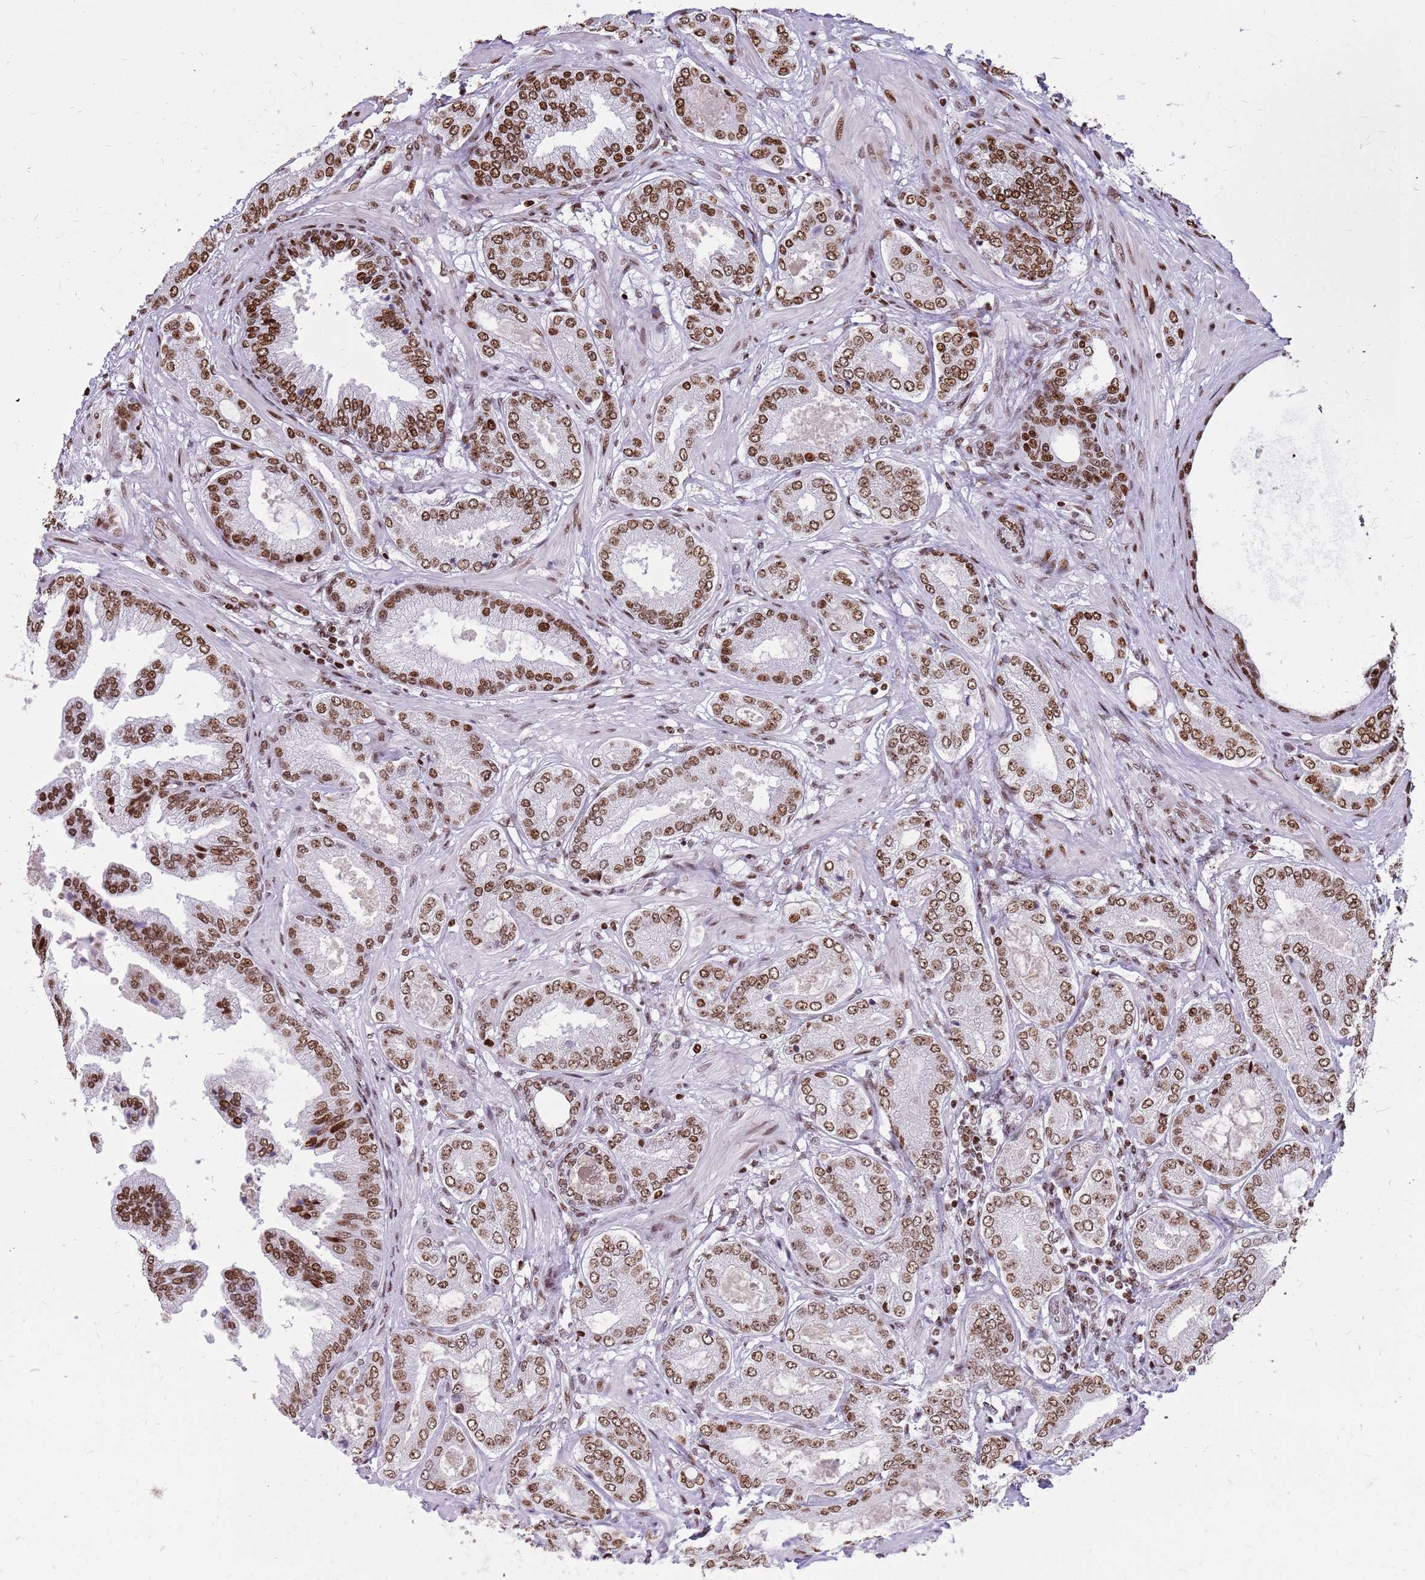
{"staining": {"intensity": "moderate", "quantity": ">75%", "location": "nuclear"}, "tissue": "prostate cancer", "cell_type": "Tumor cells", "image_type": "cancer", "snomed": [{"axis": "morphology", "description": "Adenocarcinoma, Low grade"}, {"axis": "topography", "description": "Prostate"}], "caption": "Moderate nuclear expression for a protein is appreciated in approximately >75% of tumor cells of prostate cancer using IHC.", "gene": "WASHC4", "patient": {"sex": "male", "age": 63}}